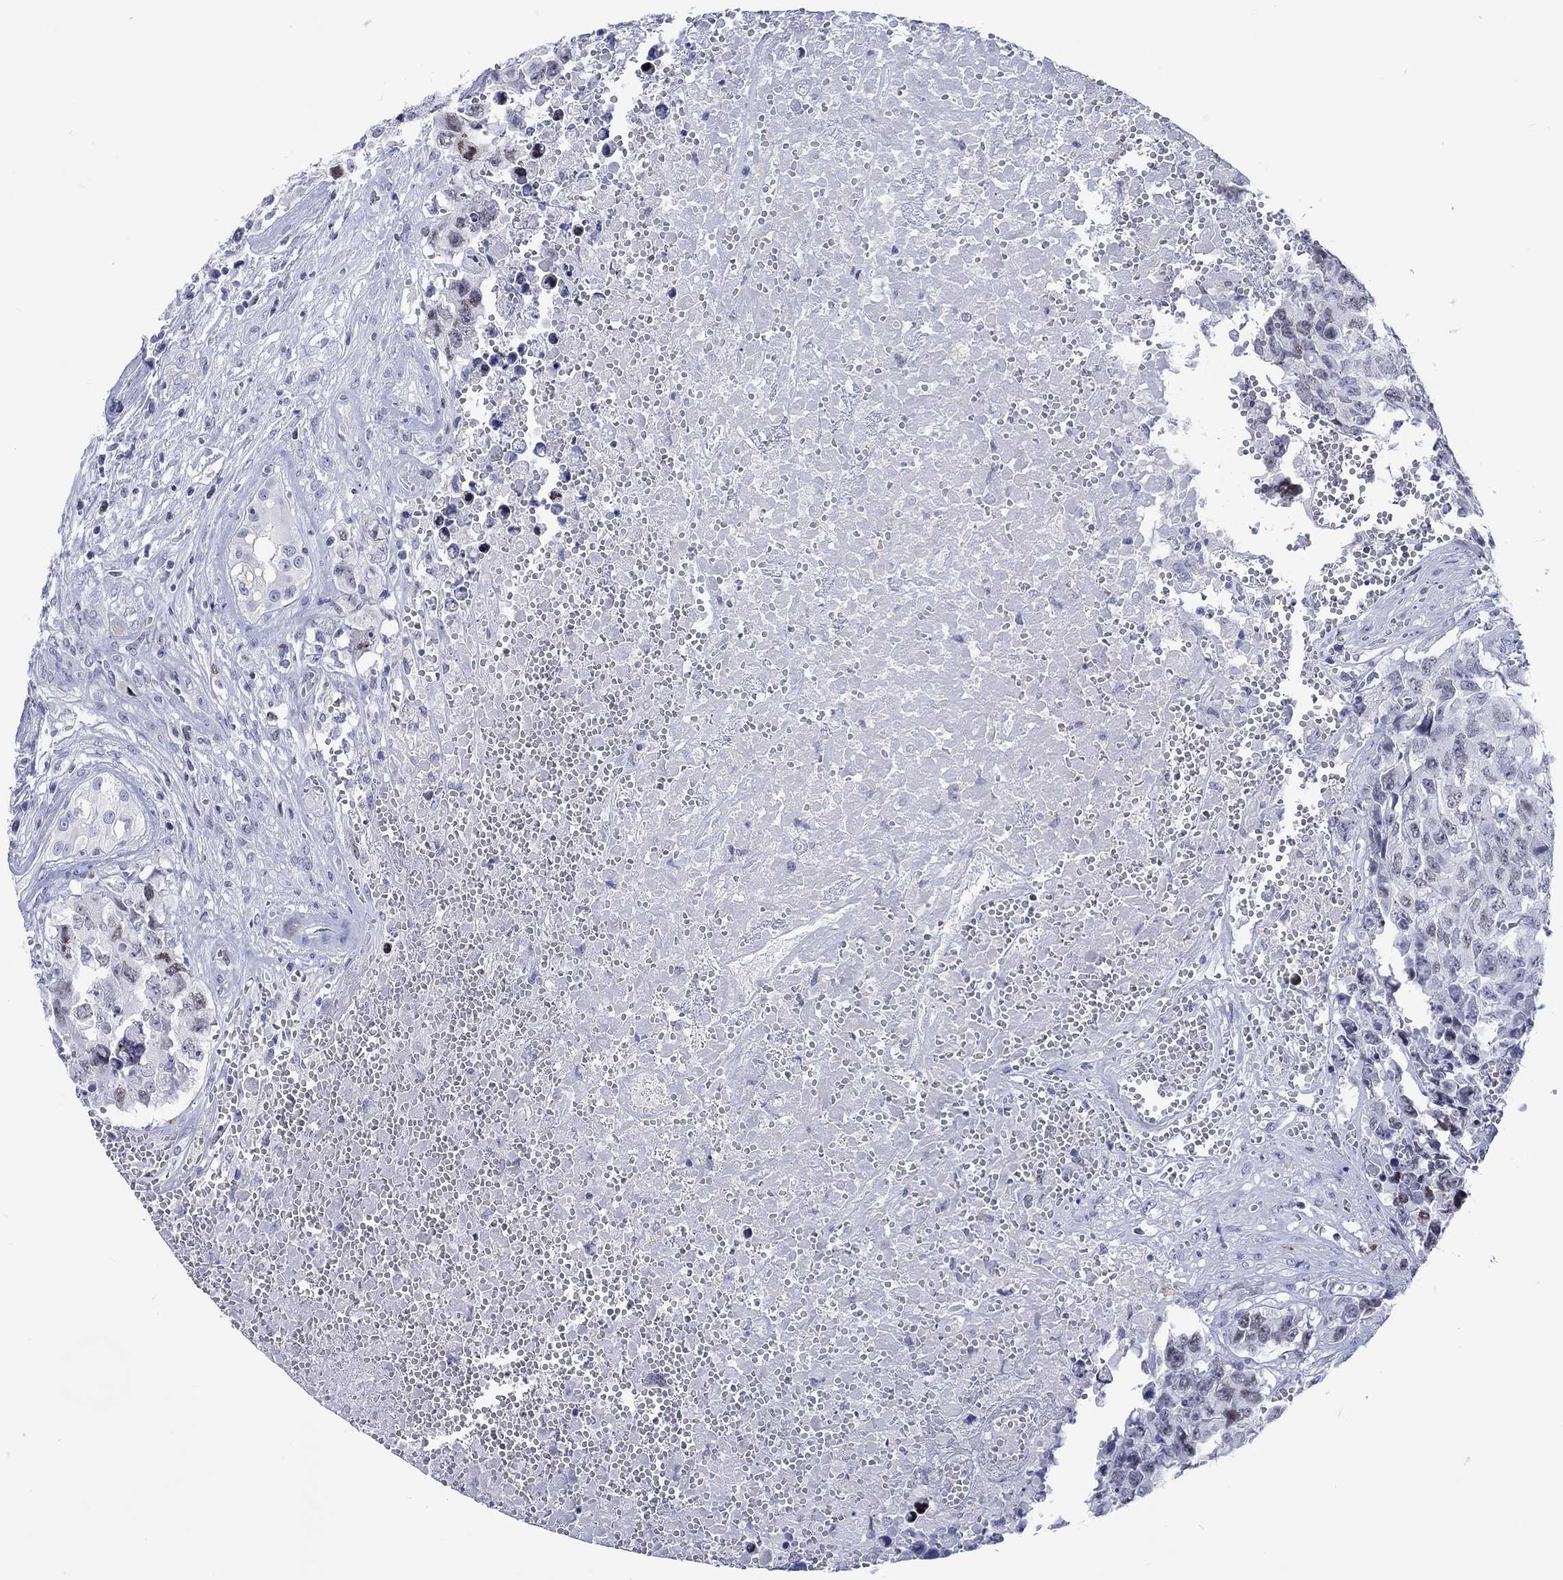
{"staining": {"intensity": "weak", "quantity": "<25%", "location": "nuclear"}, "tissue": "testis cancer", "cell_type": "Tumor cells", "image_type": "cancer", "snomed": [{"axis": "morphology", "description": "Carcinoma, Embryonal, NOS"}, {"axis": "topography", "description": "Testis"}], "caption": "Testis embryonal carcinoma was stained to show a protein in brown. There is no significant expression in tumor cells. (DAB IHC visualized using brightfield microscopy, high magnification).", "gene": "CDCA2", "patient": {"sex": "male", "age": 23}}